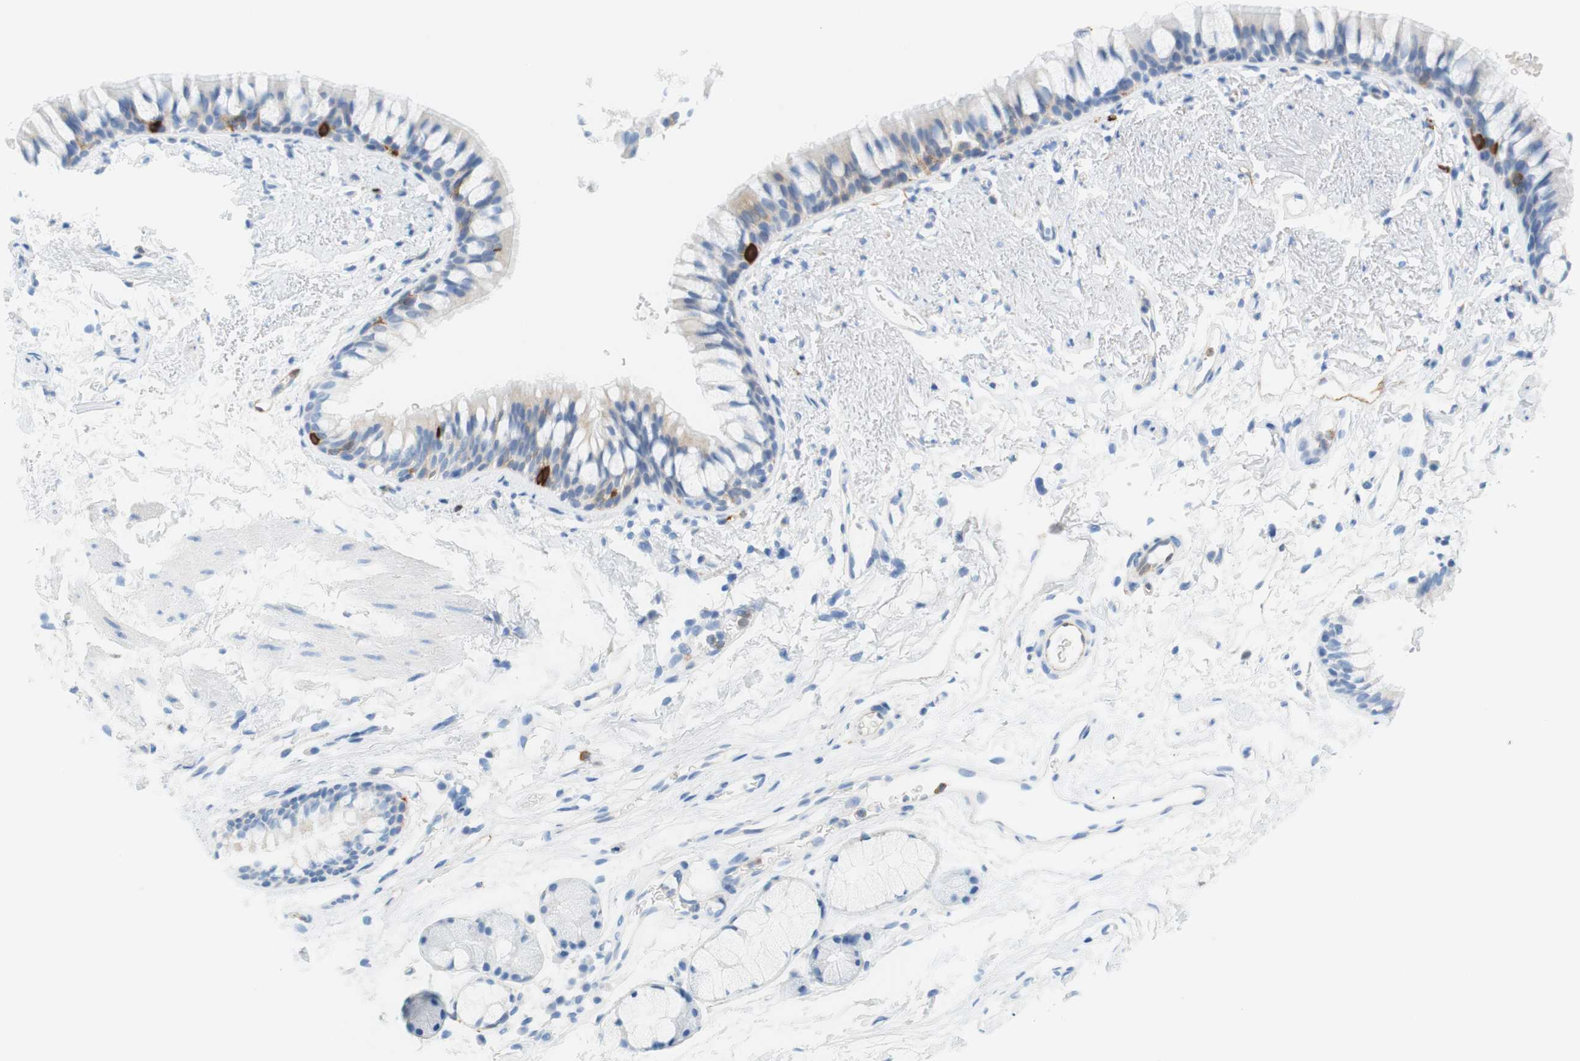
{"staining": {"intensity": "negative", "quantity": "none", "location": "none"}, "tissue": "adipose tissue", "cell_type": "Adipocytes", "image_type": "normal", "snomed": [{"axis": "morphology", "description": "Normal tissue, NOS"}, {"axis": "topography", "description": "Bronchus"}], "caption": "Adipocytes show no significant positivity in benign adipose tissue. Nuclei are stained in blue.", "gene": "STMN1", "patient": {"sex": "female", "age": 73}}